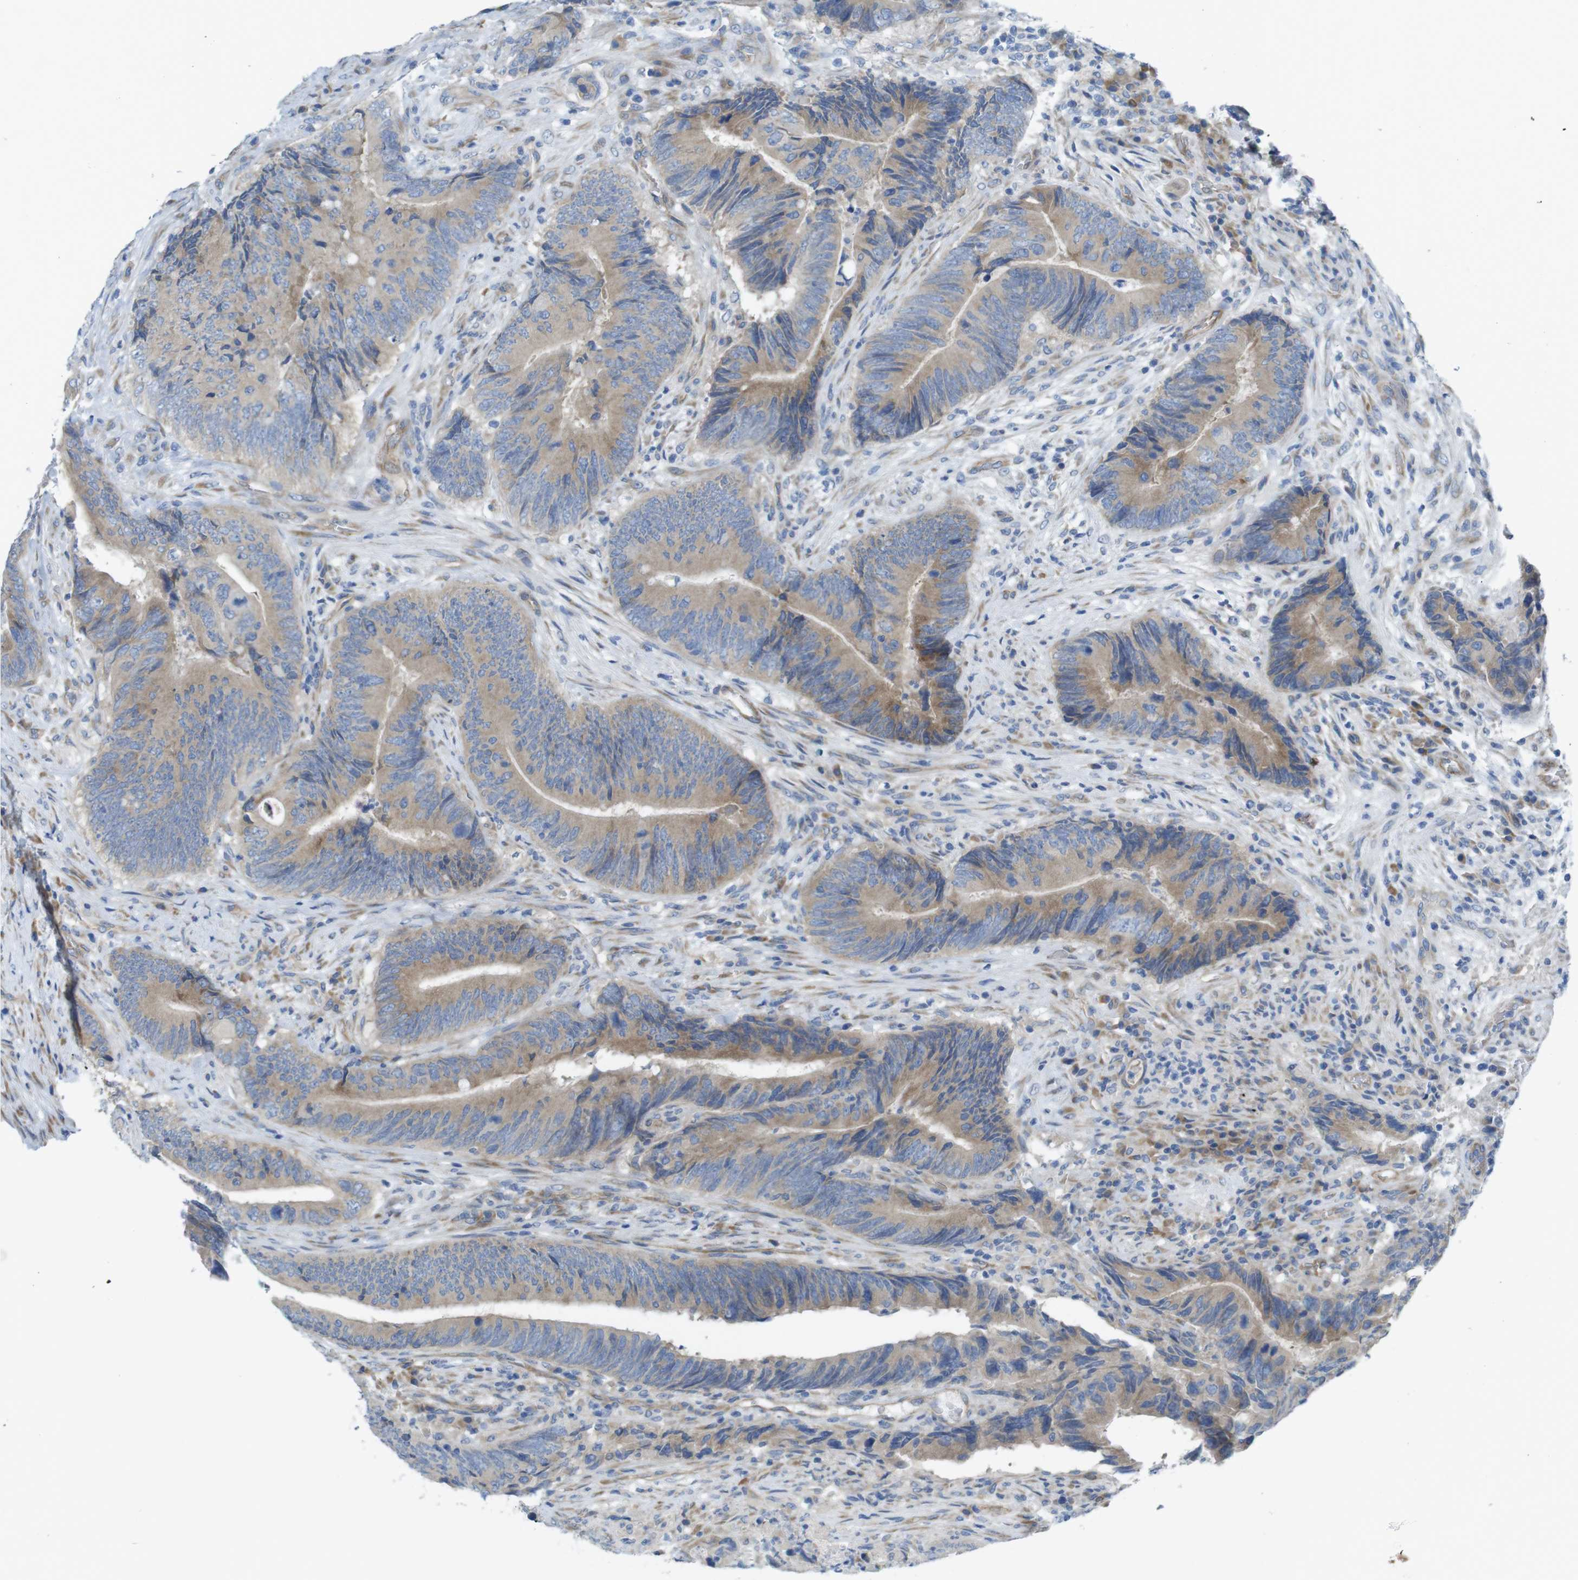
{"staining": {"intensity": "weak", "quantity": ">75%", "location": "cytoplasmic/membranous"}, "tissue": "colorectal cancer", "cell_type": "Tumor cells", "image_type": "cancer", "snomed": [{"axis": "morphology", "description": "Normal tissue, NOS"}, {"axis": "morphology", "description": "Adenocarcinoma, NOS"}, {"axis": "topography", "description": "Colon"}], "caption": "Immunohistochemistry (IHC) histopathology image of human colorectal adenocarcinoma stained for a protein (brown), which displays low levels of weak cytoplasmic/membranous expression in approximately >75% of tumor cells.", "gene": "TMEM234", "patient": {"sex": "male", "age": 56}}